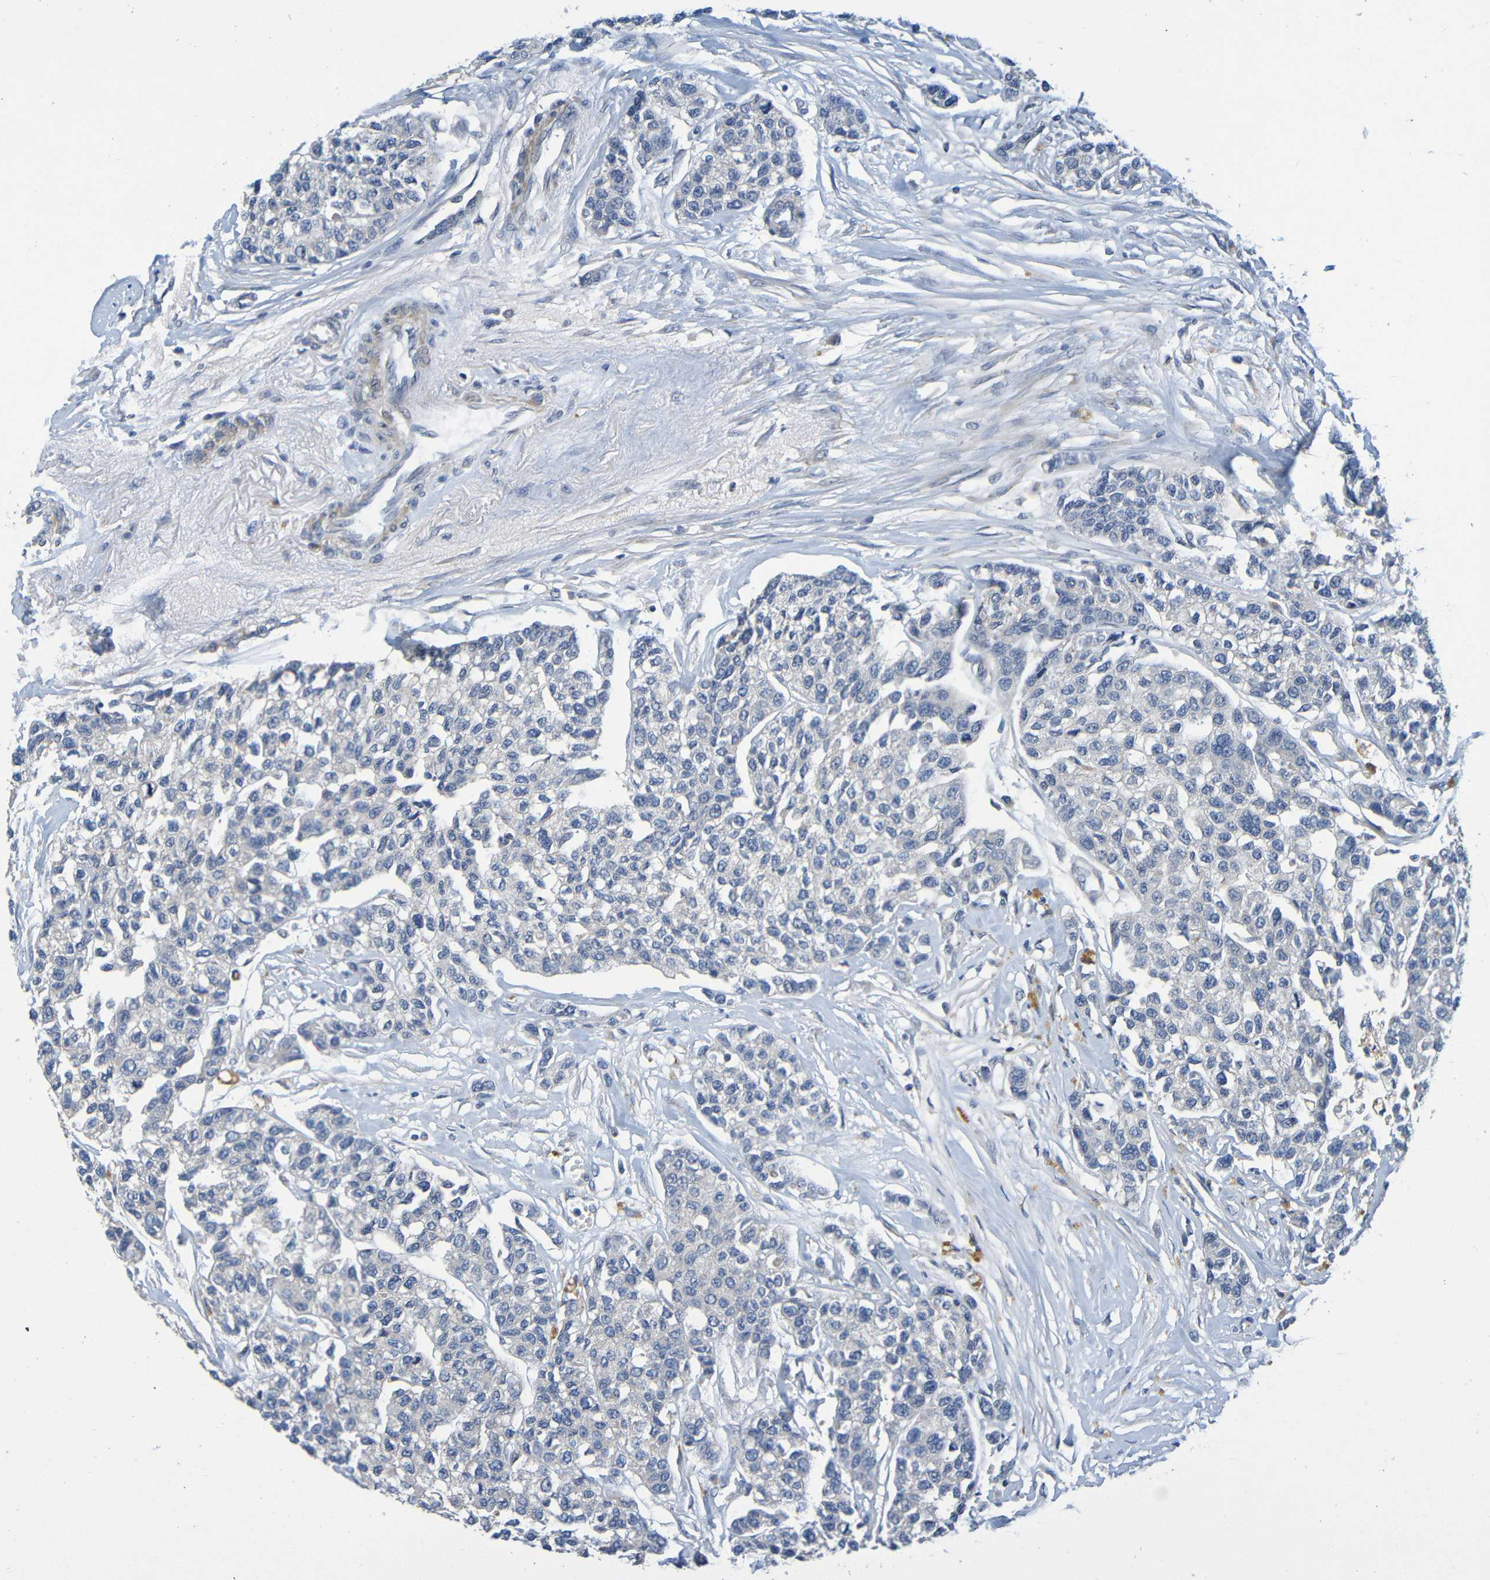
{"staining": {"intensity": "negative", "quantity": "none", "location": "none"}, "tissue": "breast cancer", "cell_type": "Tumor cells", "image_type": "cancer", "snomed": [{"axis": "morphology", "description": "Duct carcinoma"}, {"axis": "topography", "description": "Breast"}], "caption": "Immunohistochemistry (IHC) photomicrograph of neoplastic tissue: human intraductal carcinoma (breast) stained with DAB (3,3'-diaminobenzidine) reveals no significant protein expression in tumor cells.", "gene": "CYP4F2", "patient": {"sex": "female", "age": 51}}